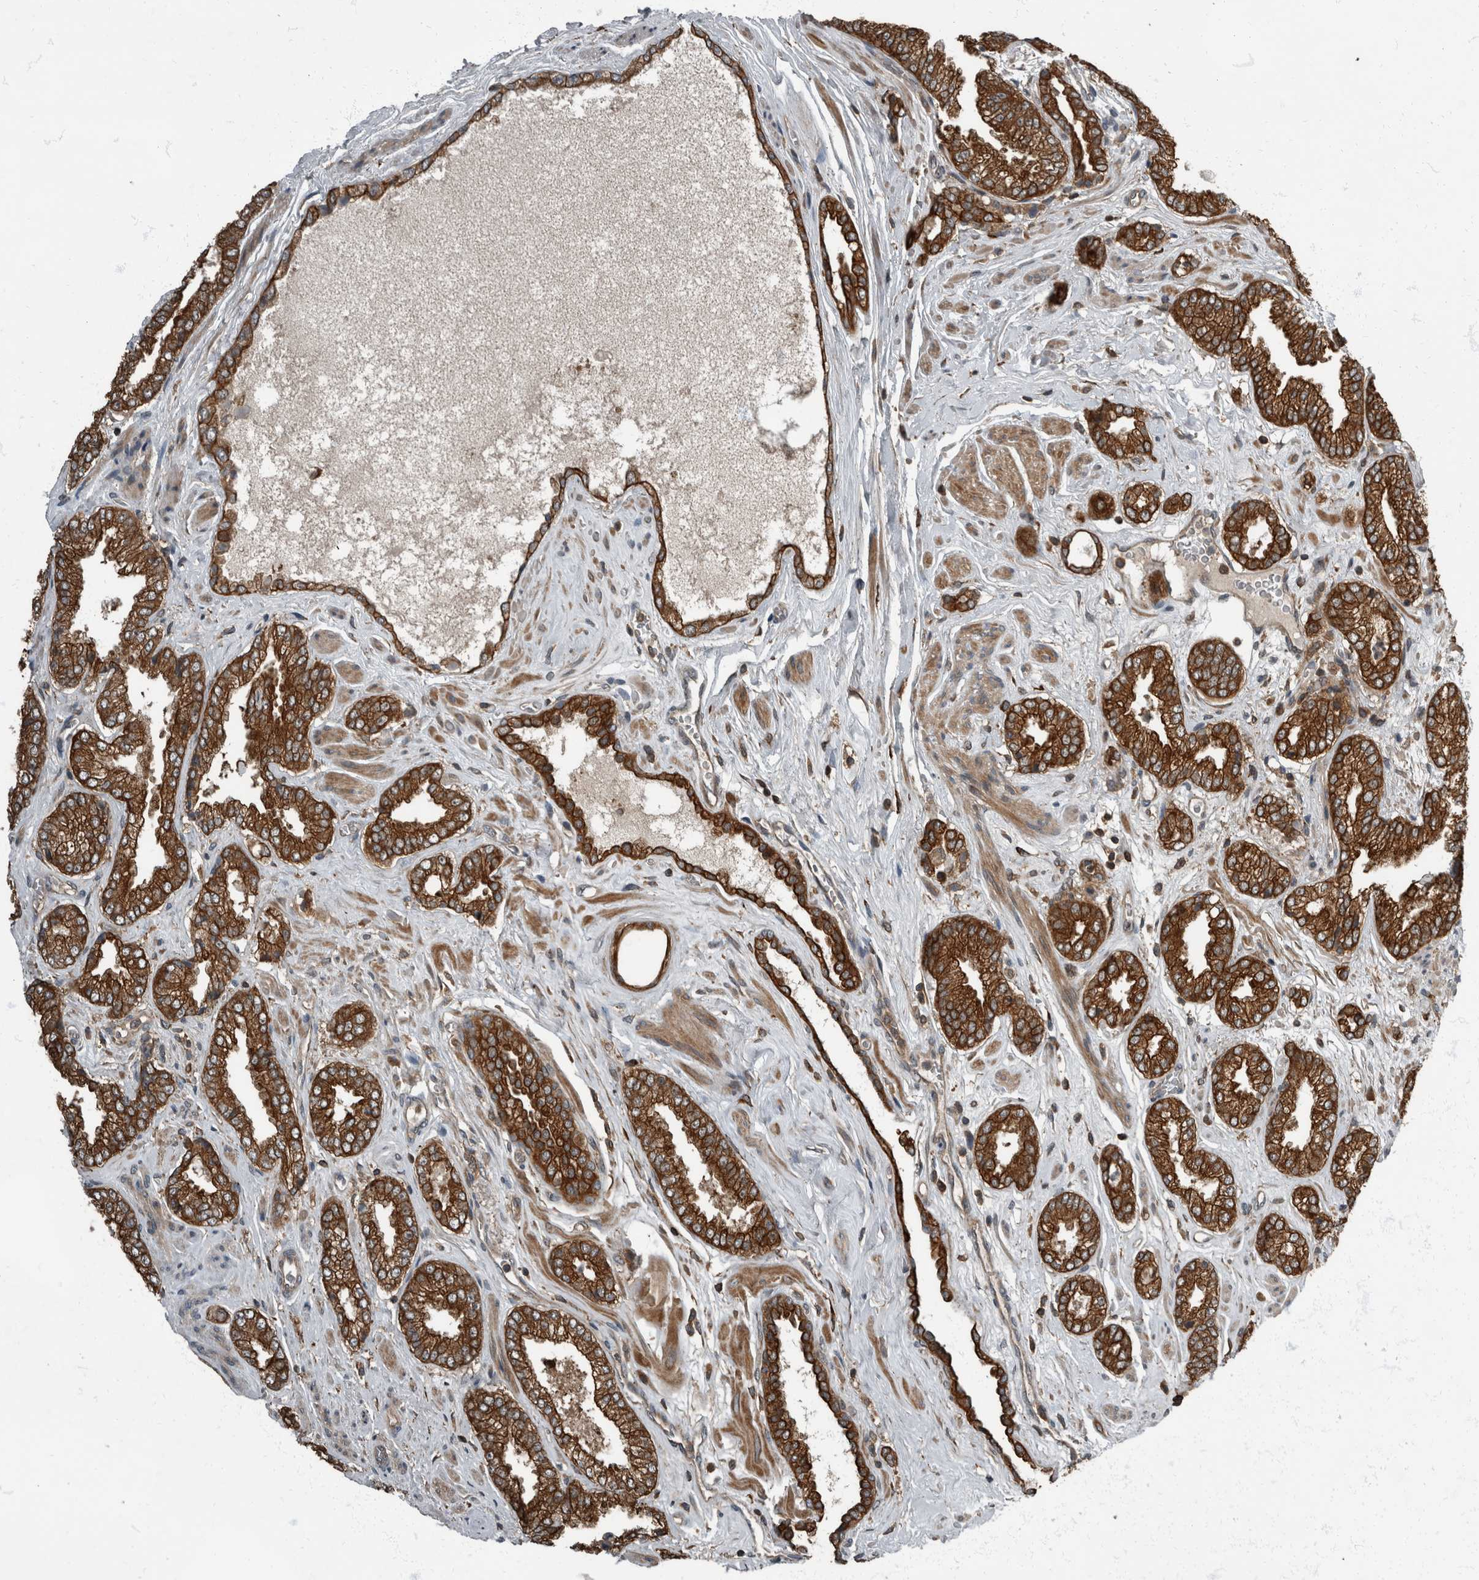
{"staining": {"intensity": "strong", "quantity": ">75%", "location": "cytoplasmic/membranous"}, "tissue": "prostate cancer", "cell_type": "Tumor cells", "image_type": "cancer", "snomed": [{"axis": "morphology", "description": "Adenocarcinoma, Low grade"}, {"axis": "topography", "description": "Prostate"}], "caption": "Tumor cells demonstrate strong cytoplasmic/membranous positivity in approximately >75% of cells in prostate cancer (adenocarcinoma (low-grade)).", "gene": "RABGGTB", "patient": {"sex": "male", "age": 62}}